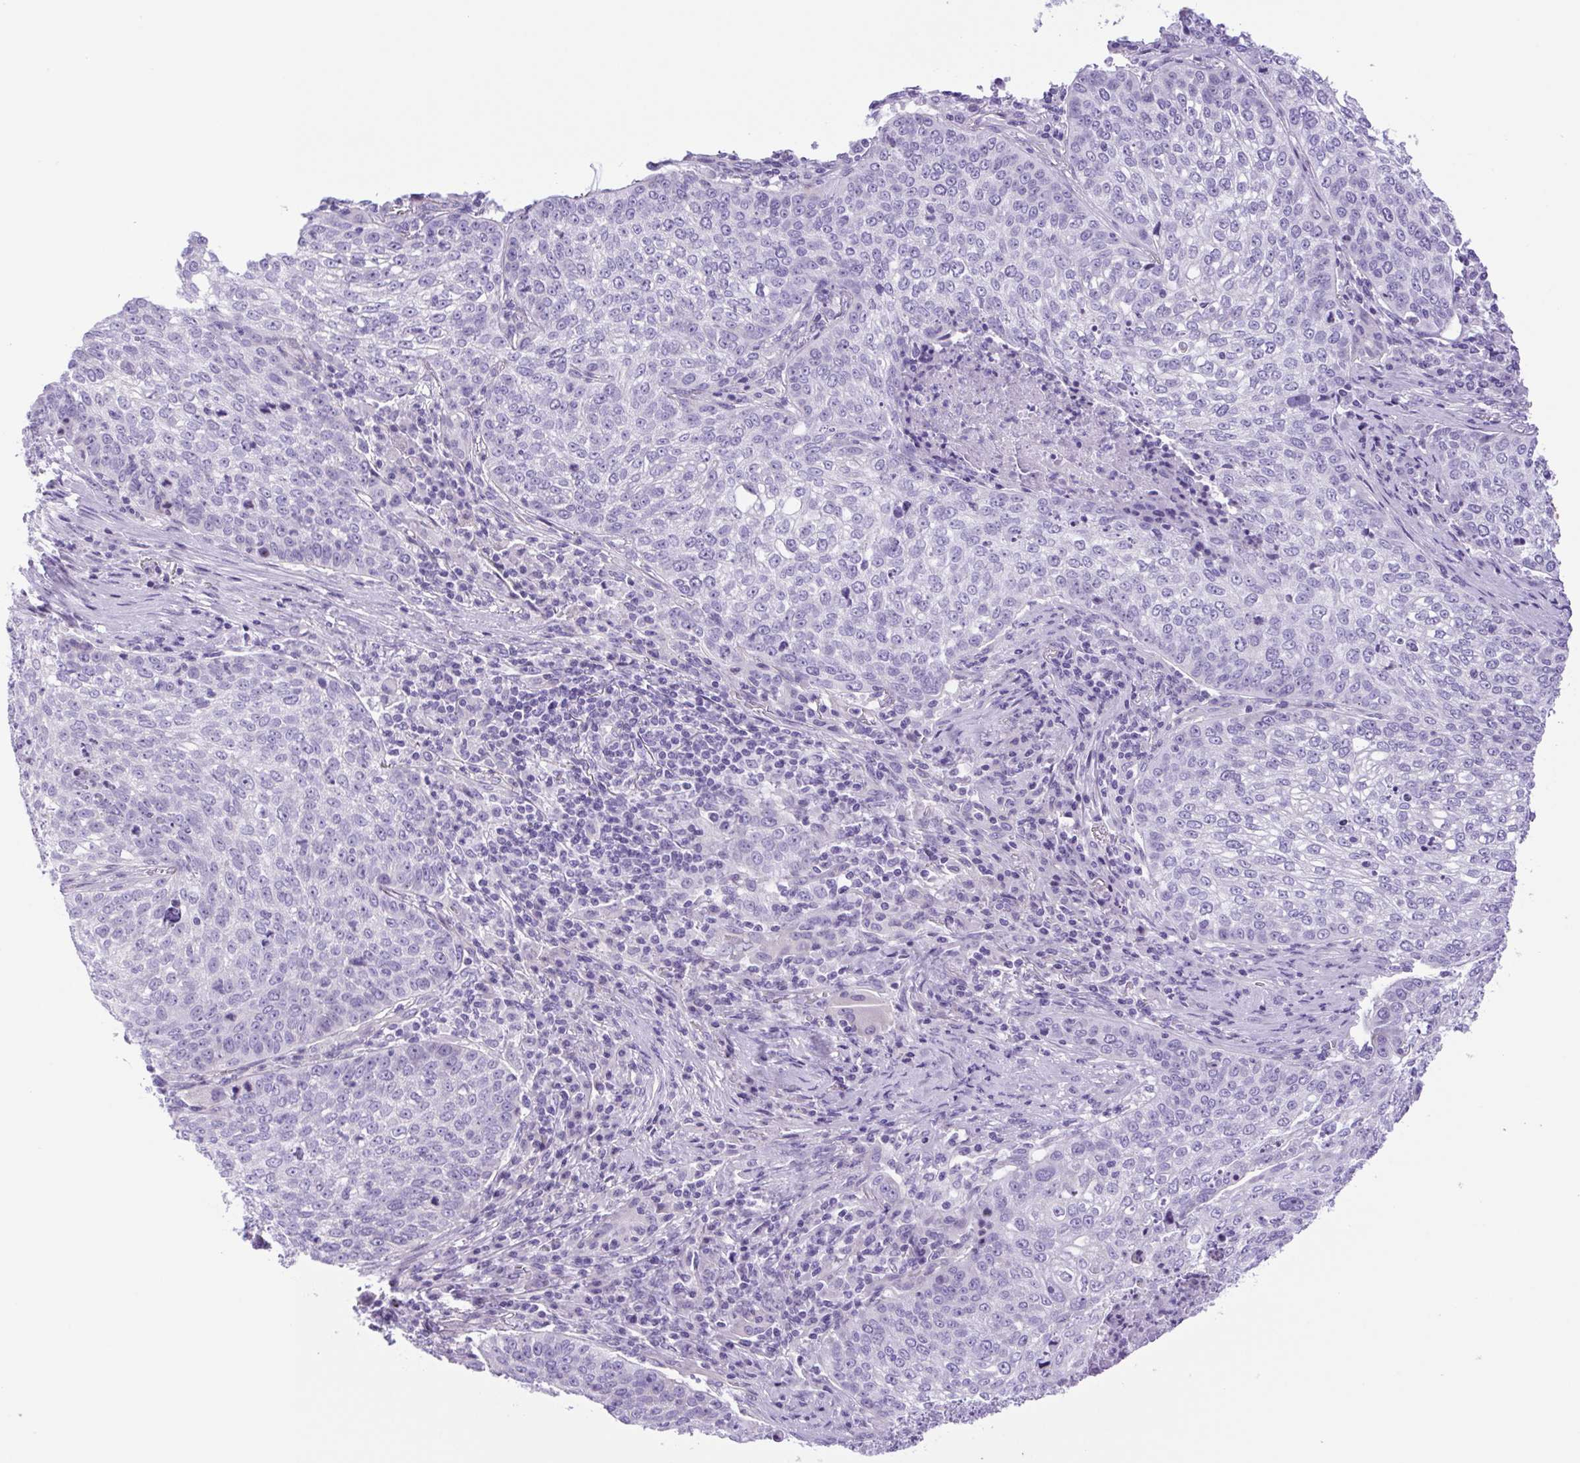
{"staining": {"intensity": "negative", "quantity": "none", "location": "none"}, "tissue": "lung cancer", "cell_type": "Tumor cells", "image_type": "cancer", "snomed": [{"axis": "morphology", "description": "Squamous cell carcinoma, NOS"}, {"axis": "topography", "description": "Lung"}], "caption": "This is an IHC micrograph of lung cancer (squamous cell carcinoma). There is no expression in tumor cells.", "gene": "CDSN", "patient": {"sex": "male", "age": 63}}